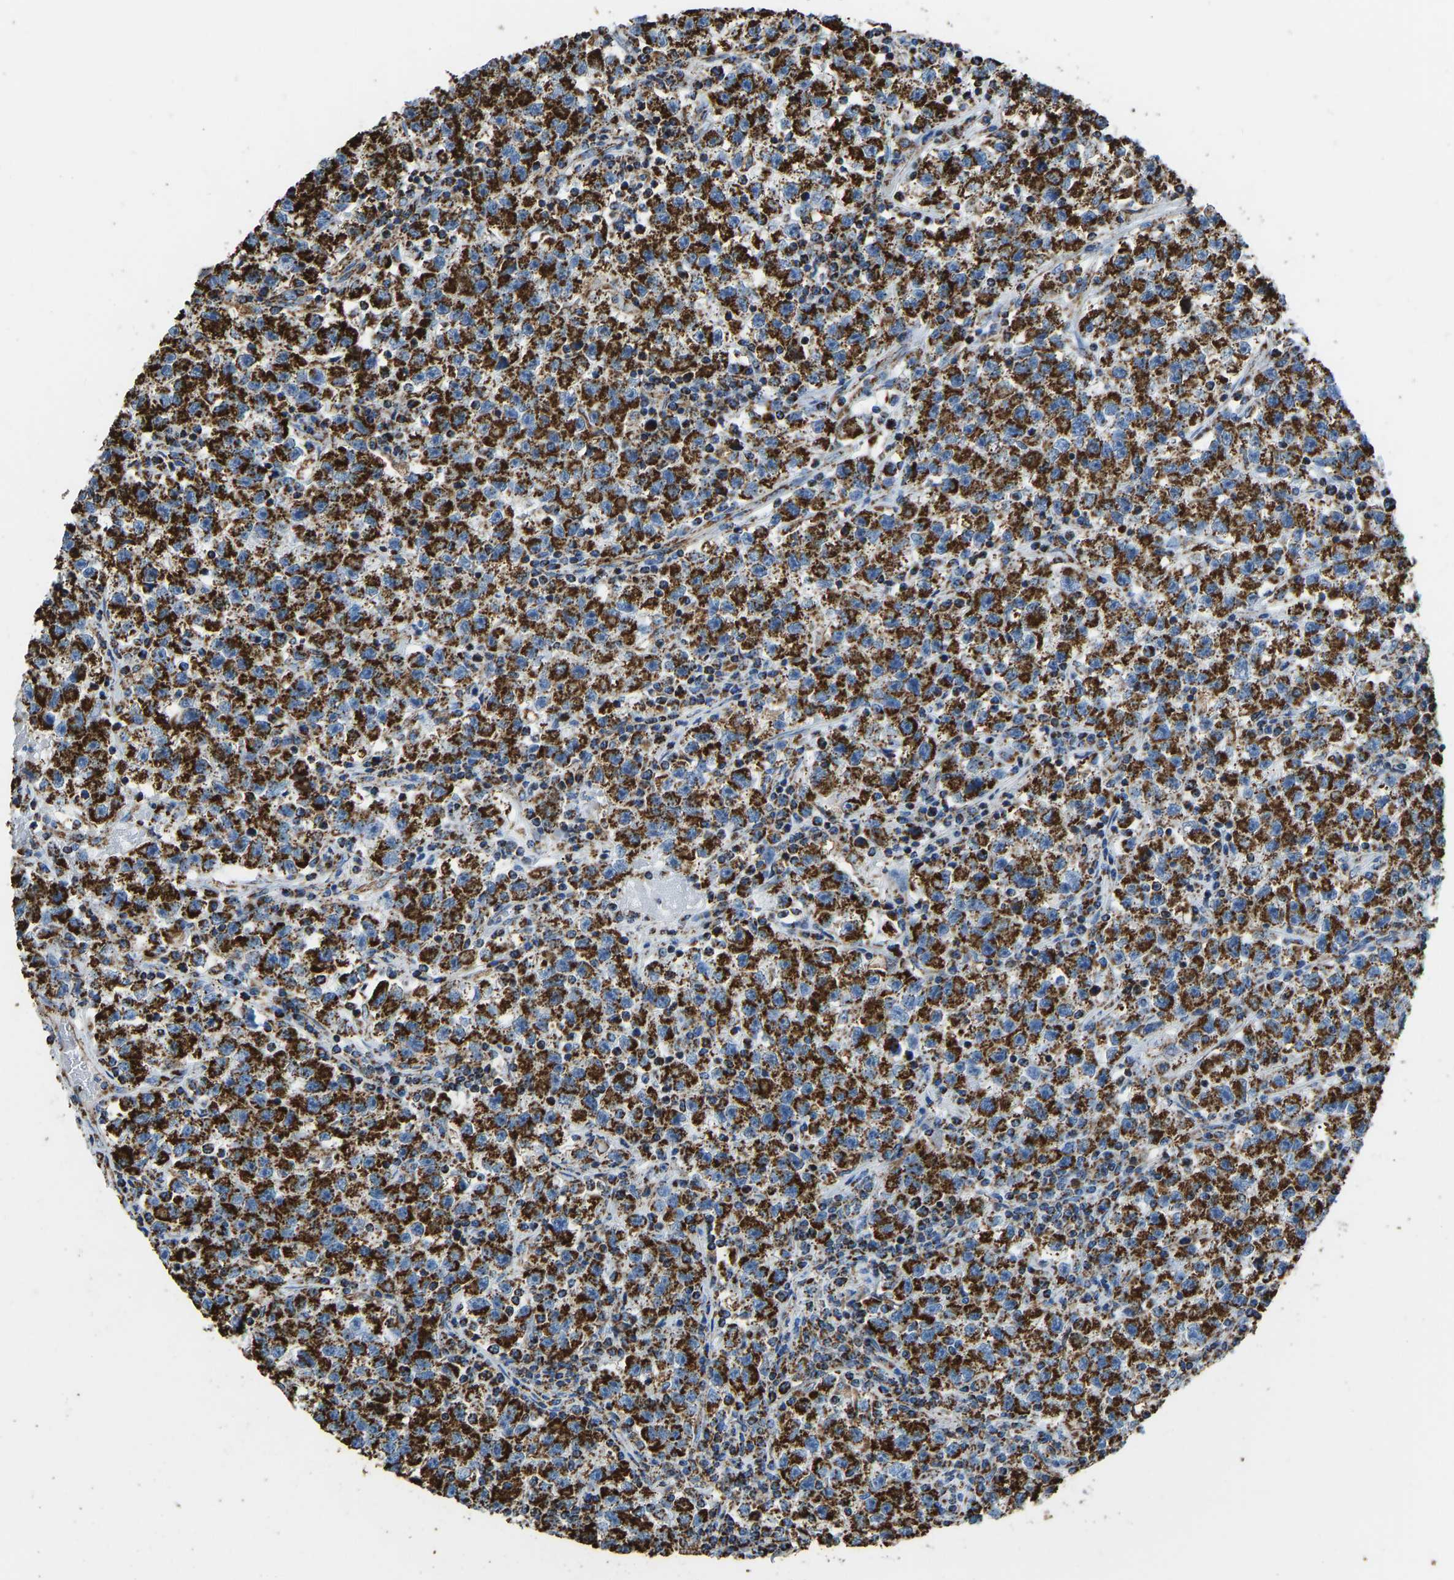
{"staining": {"intensity": "strong", "quantity": ">75%", "location": "cytoplasmic/membranous"}, "tissue": "testis cancer", "cell_type": "Tumor cells", "image_type": "cancer", "snomed": [{"axis": "morphology", "description": "Seminoma, NOS"}, {"axis": "topography", "description": "Testis"}], "caption": "Testis seminoma was stained to show a protein in brown. There is high levels of strong cytoplasmic/membranous expression in about >75% of tumor cells.", "gene": "IRX6", "patient": {"sex": "male", "age": 22}}